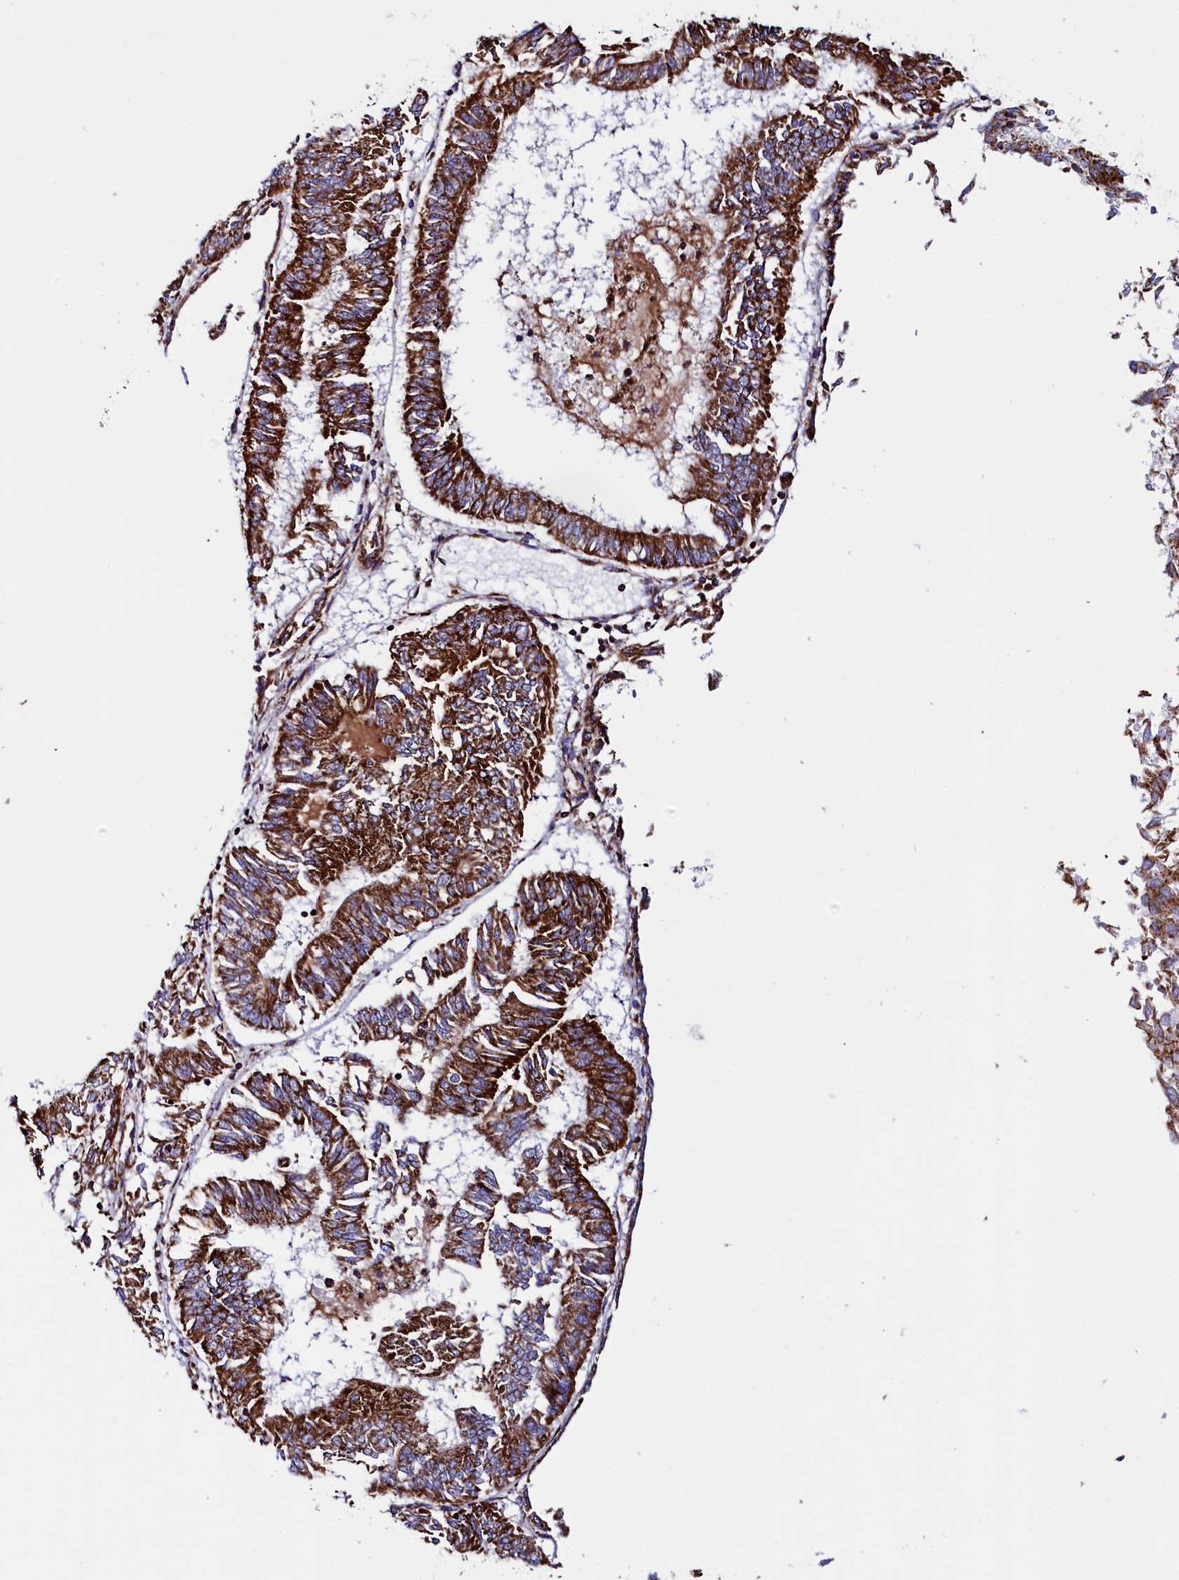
{"staining": {"intensity": "strong", "quantity": ">75%", "location": "cytoplasmic/membranous"}, "tissue": "endometrial cancer", "cell_type": "Tumor cells", "image_type": "cancer", "snomed": [{"axis": "morphology", "description": "Adenocarcinoma, NOS"}, {"axis": "topography", "description": "Endometrium"}], "caption": "Endometrial adenocarcinoma tissue shows strong cytoplasmic/membranous expression in approximately >75% of tumor cells, visualized by immunohistochemistry.", "gene": "SLC39A3", "patient": {"sex": "female", "age": 58}}